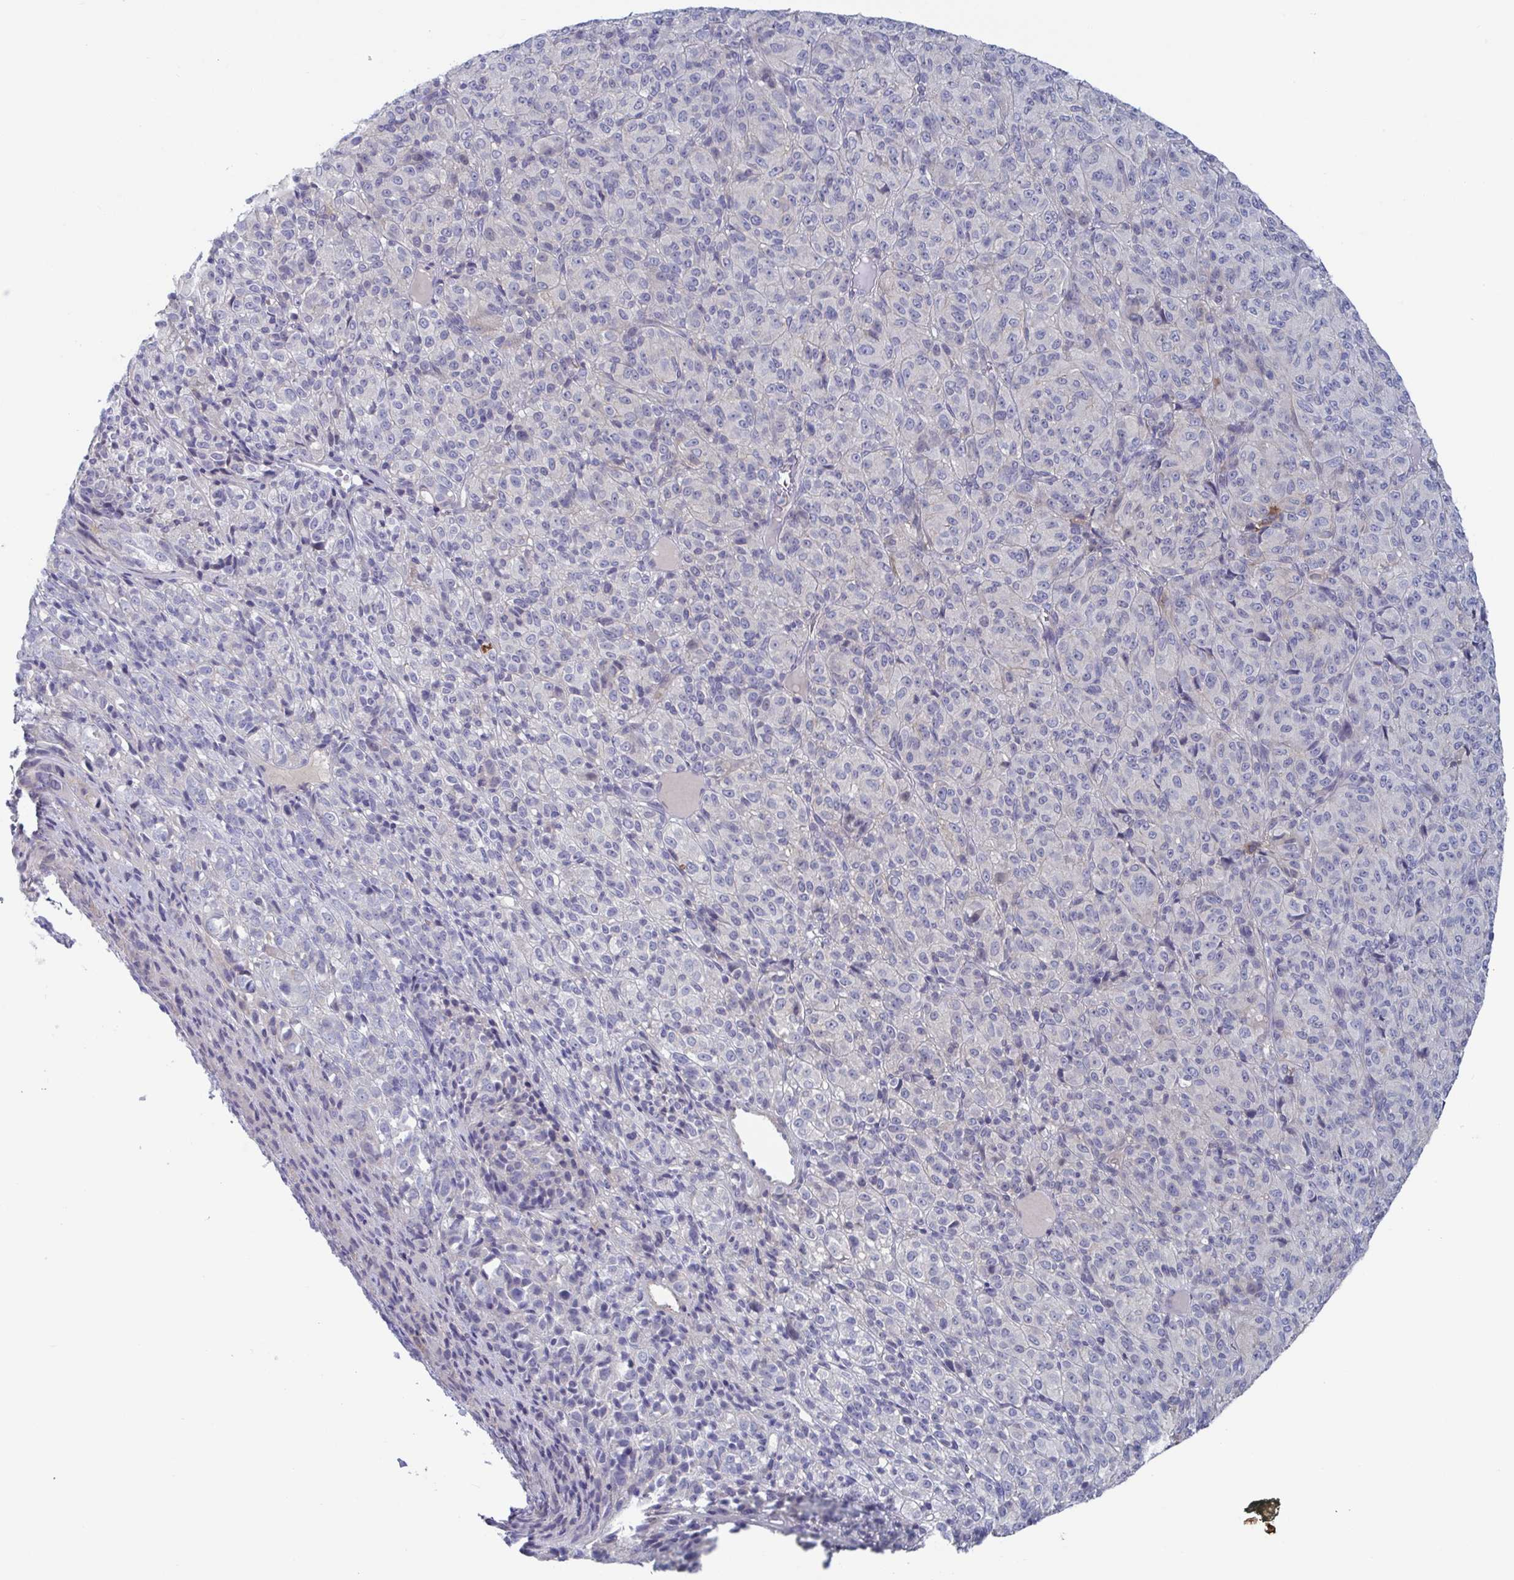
{"staining": {"intensity": "negative", "quantity": "none", "location": "none"}, "tissue": "melanoma", "cell_type": "Tumor cells", "image_type": "cancer", "snomed": [{"axis": "morphology", "description": "Malignant melanoma, Metastatic site"}, {"axis": "topography", "description": "Brain"}], "caption": "The immunohistochemistry (IHC) image has no significant positivity in tumor cells of malignant melanoma (metastatic site) tissue.", "gene": "STK26", "patient": {"sex": "female", "age": 56}}